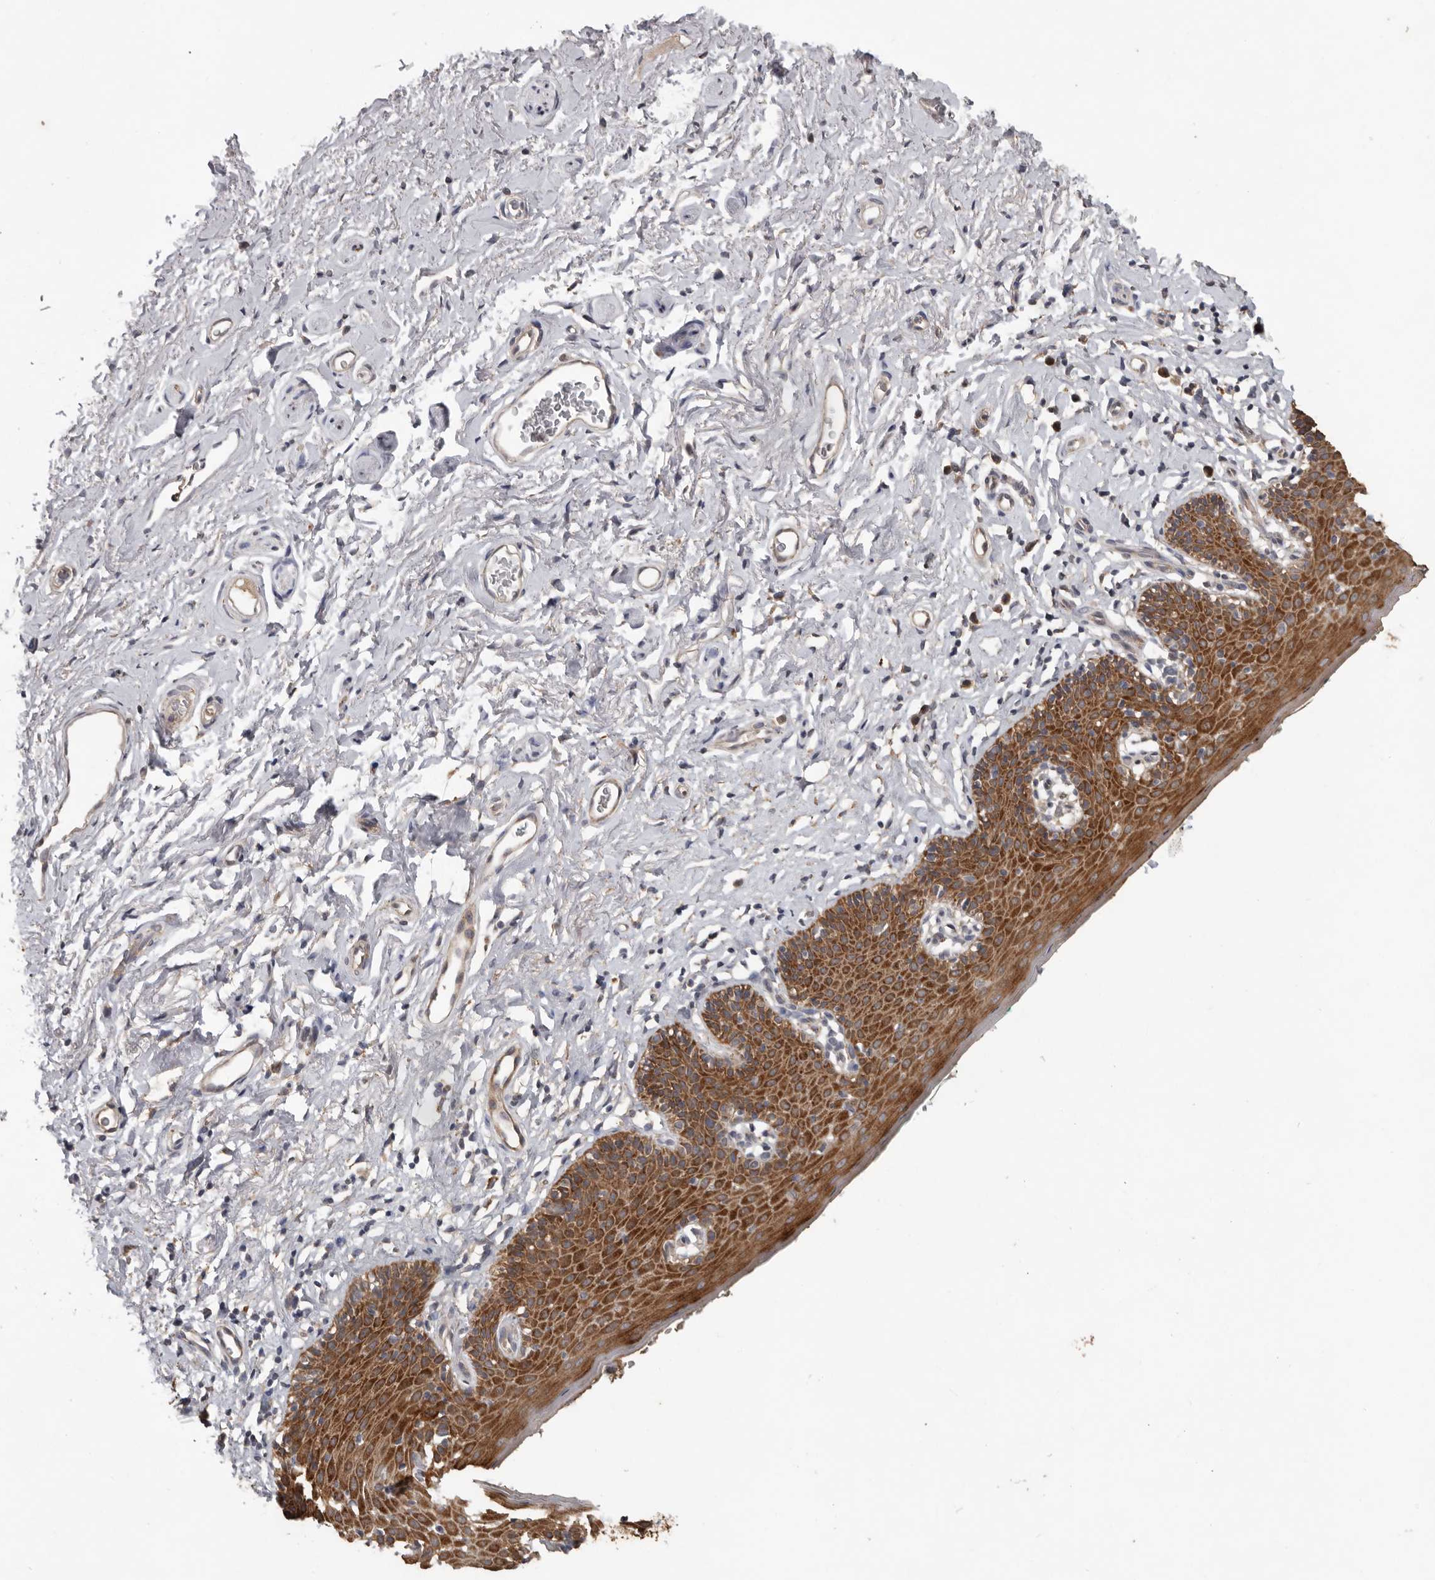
{"staining": {"intensity": "strong", "quantity": "25%-75%", "location": "cytoplasmic/membranous"}, "tissue": "skin", "cell_type": "Epidermal cells", "image_type": "normal", "snomed": [{"axis": "morphology", "description": "Normal tissue, NOS"}, {"axis": "topography", "description": "Vulva"}], "caption": "Protein expression analysis of normal human skin reveals strong cytoplasmic/membranous positivity in approximately 25%-75% of epidermal cells.", "gene": "MTF1", "patient": {"sex": "female", "age": 66}}